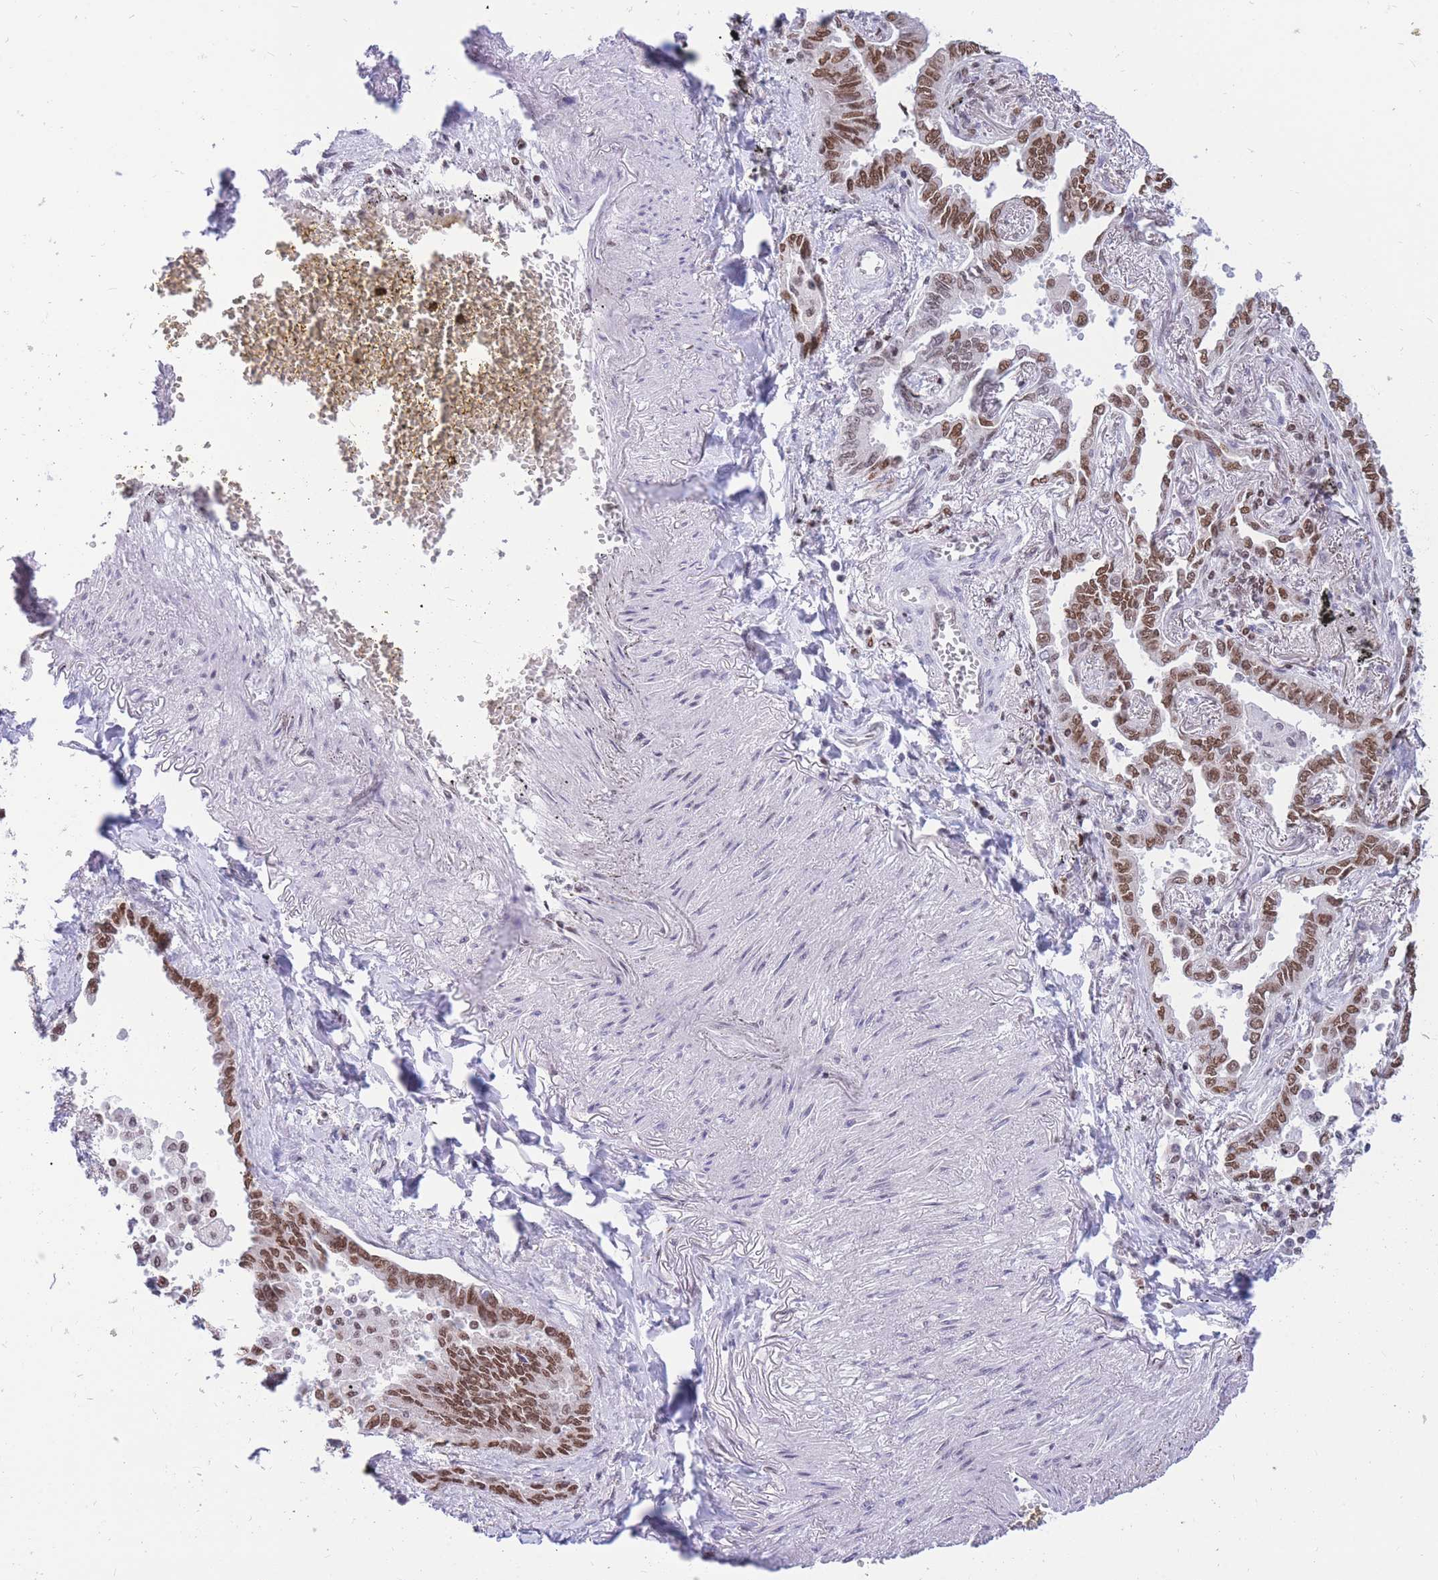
{"staining": {"intensity": "moderate", "quantity": ">75%", "location": "nuclear"}, "tissue": "lung cancer", "cell_type": "Tumor cells", "image_type": "cancer", "snomed": [{"axis": "morphology", "description": "Adenocarcinoma, NOS"}, {"axis": "topography", "description": "Lung"}], "caption": "High-power microscopy captured an immunohistochemistry micrograph of lung cancer, revealing moderate nuclear positivity in approximately >75% of tumor cells. (DAB (3,3'-diaminobenzidine) IHC with brightfield microscopy, high magnification).", "gene": "HMGN1", "patient": {"sex": "male", "age": 67}}